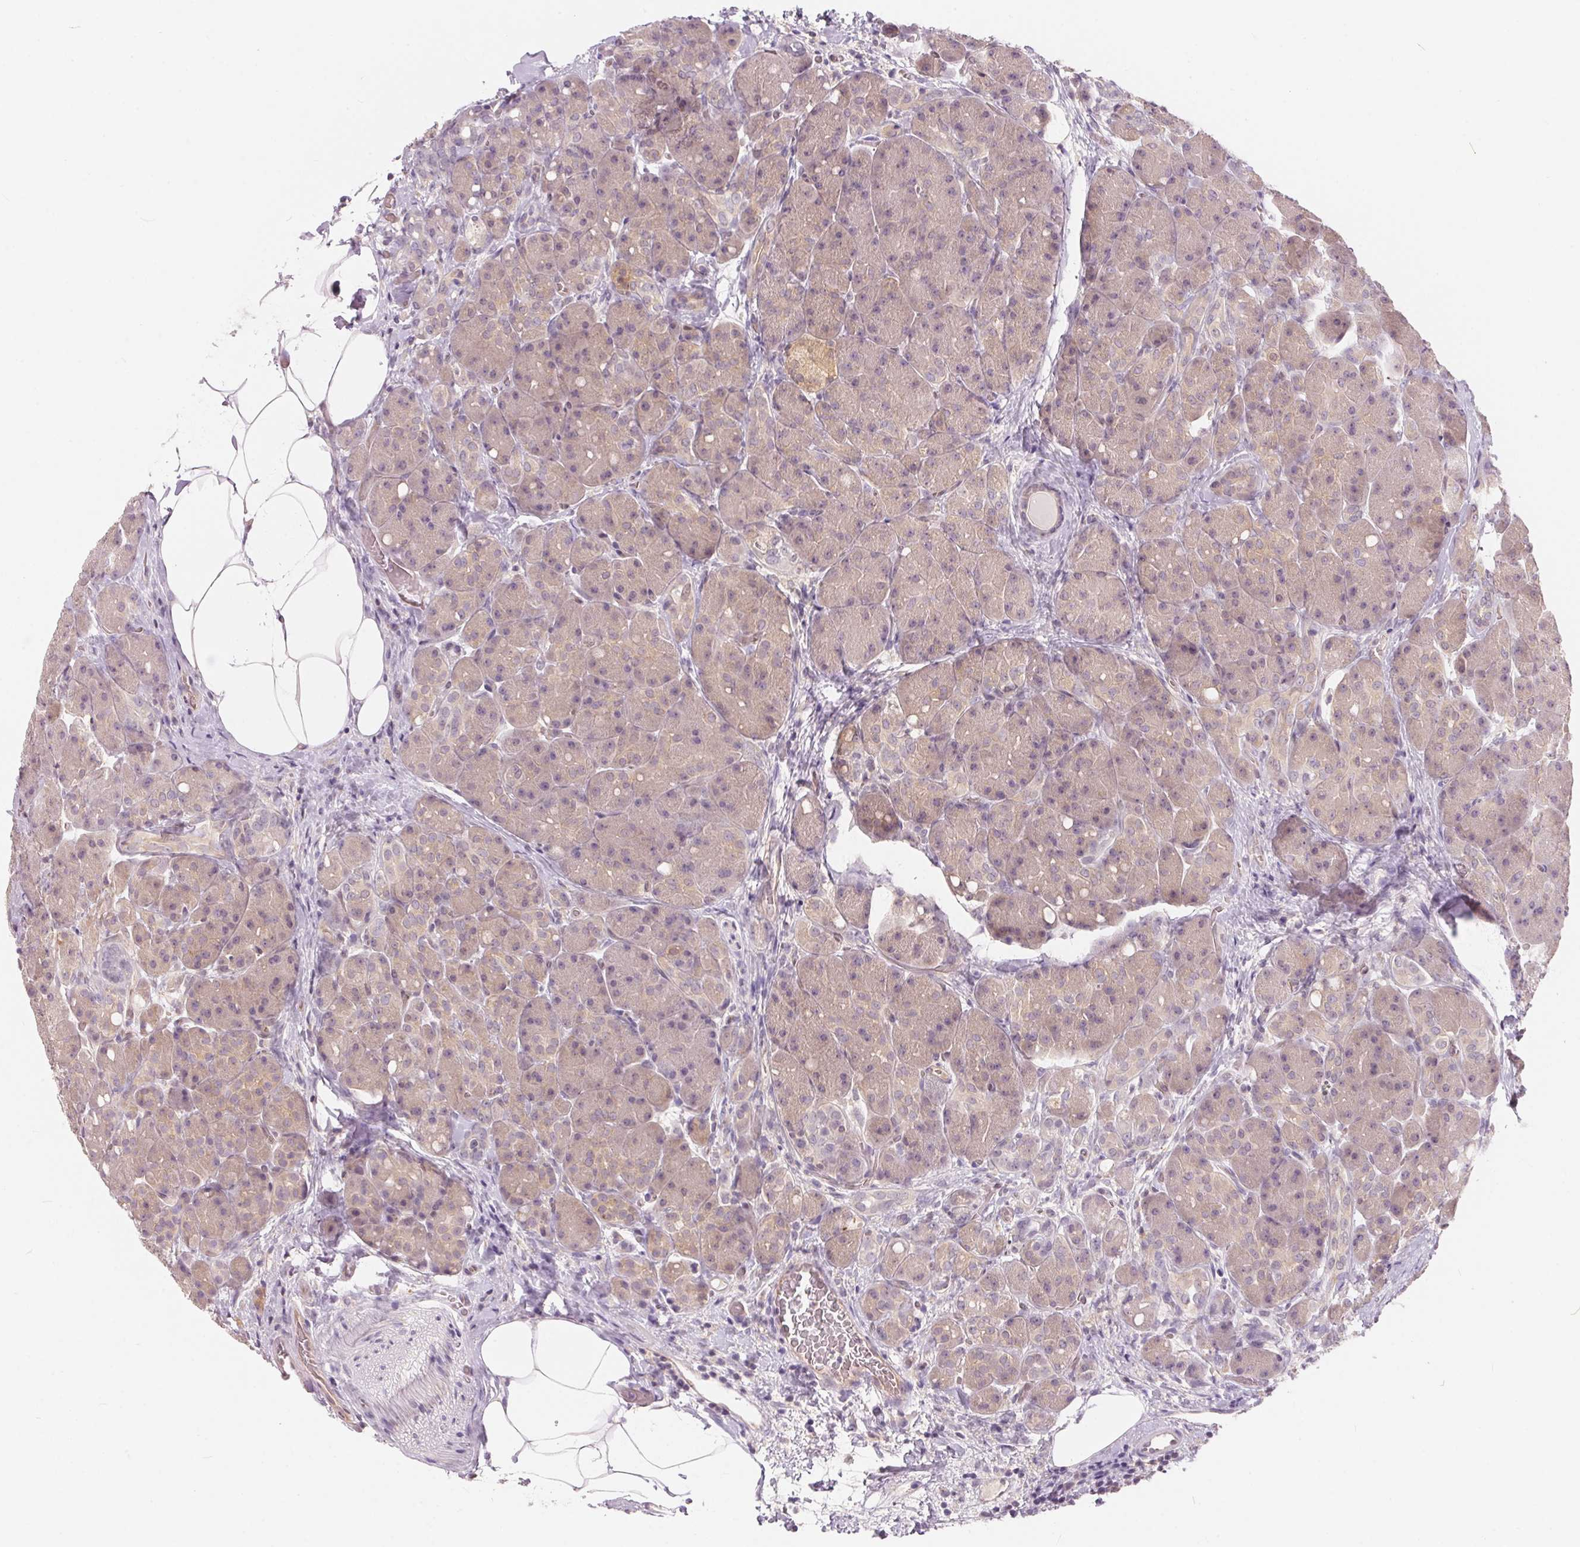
{"staining": {"intensity": "weak", "quantity": ">75%", "location": "cytoplasmic/membranous"}, "tissue": "pancreas", "cell_type": "Exocrine glandular cells", "image_type": "normal", "snomed": [{"axis": "morphology", "description": "Normal tissue, NOS"}, {"axis": "topography", "description": "Pancreas"}], "caption": "Immunohistochemical staining of benign pancreas displays low levels of weak cytoplasmic/membranous positivity in about >75% of exocrine glandular cells. Nuclei are stained in blue.", "gene": "BLMH", "patient": {"sex": "male", "age": 55}}